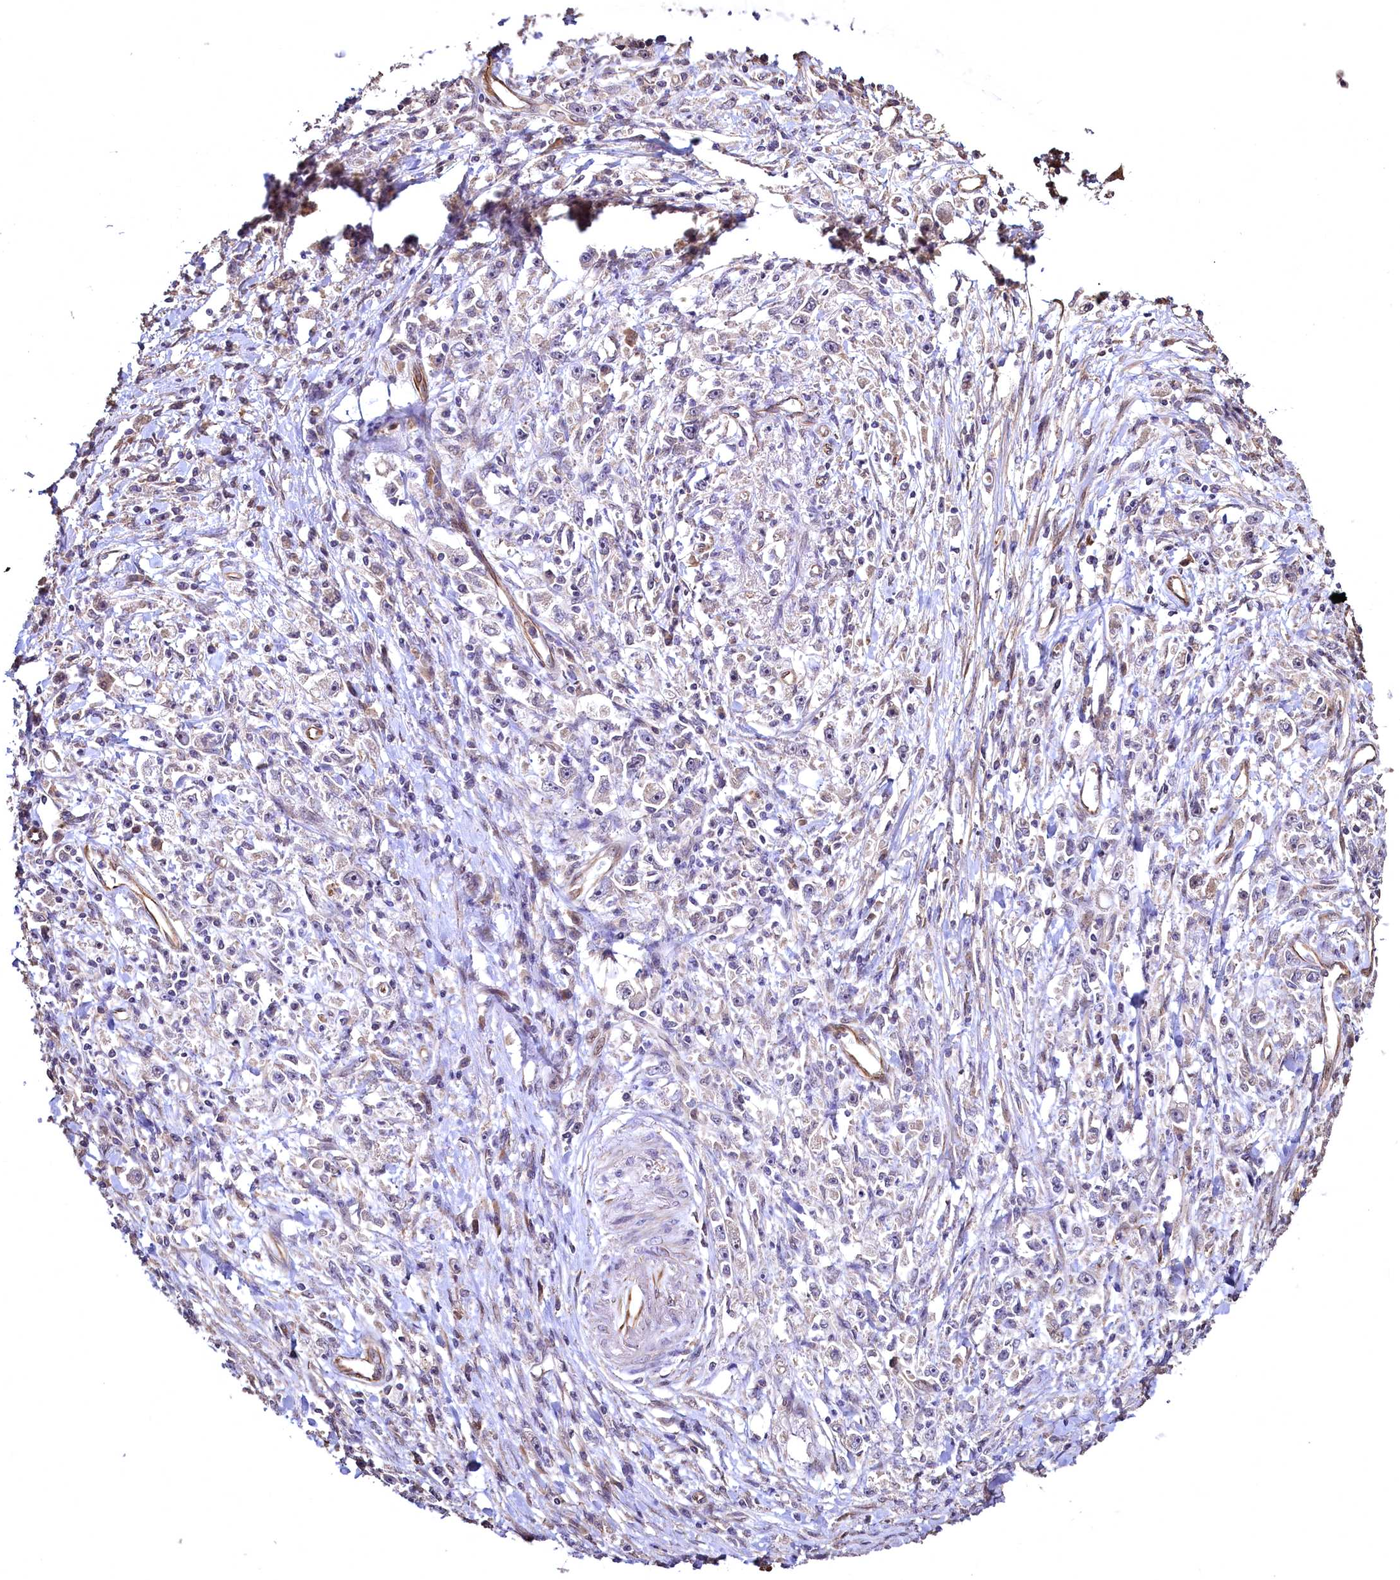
{"staining": {"intensity": "negative", "quantity": "none", "location": "none"}, "tissue": "stomach cancer", "cell_type": "Tumor cells", "image_type": "cancer", "snomed": [{"axis": "morphology", "description": "Adenocarcinoma, NOS"}, {"axis": "topography", "description": "Stomach"}], "caption": "Photomicrograph shows no protein staining in tumor cells of stomach adenocarcinoma tissue.", "gene": "TBCEL", "patient": {"sex": "female", "age": 59}}